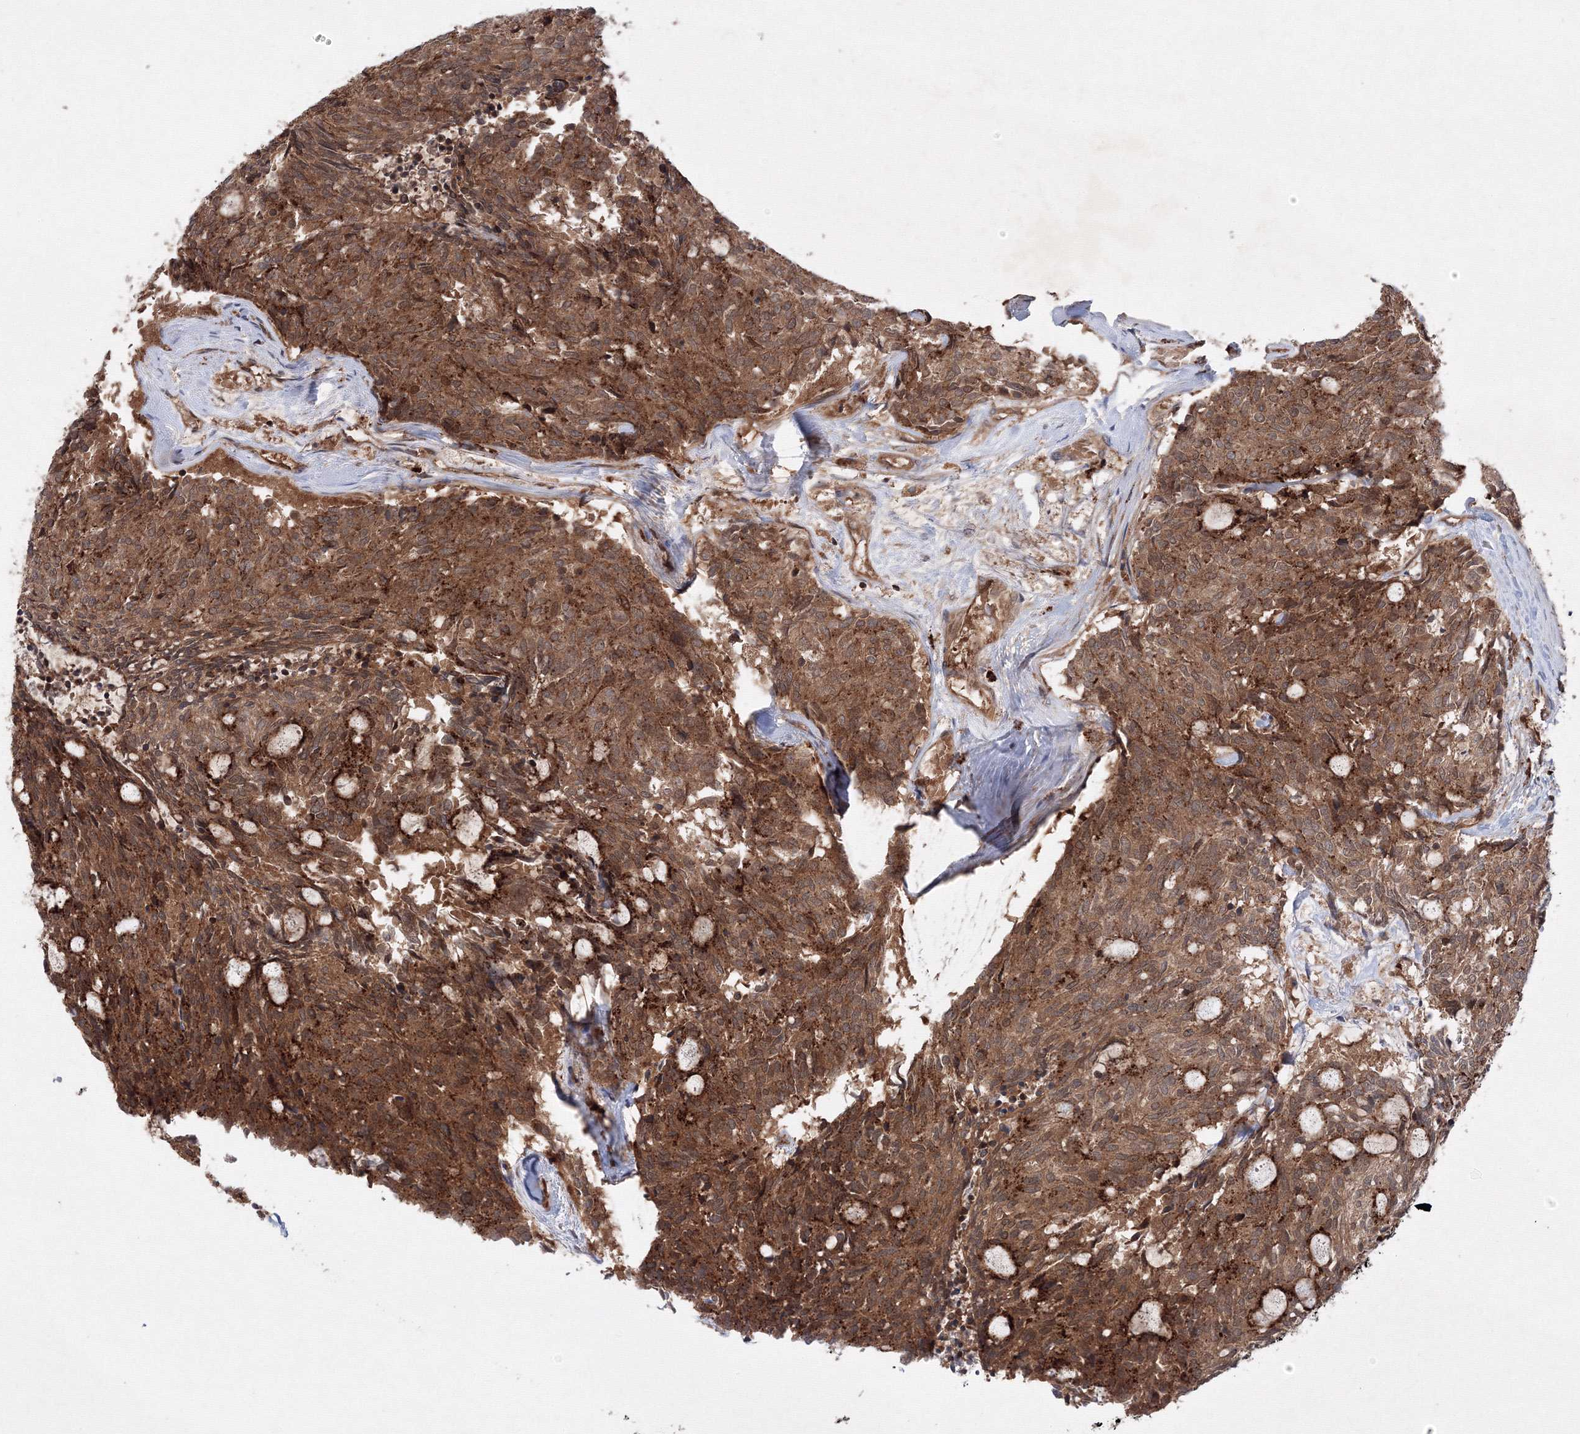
{"staining": {"intensity": "moderate", "quantity": ">75%", "location": "cytoplasmic/membranous"}, "tissue": "carcinoid", "cell_type": "Tumor cells", "image_type": "cancer", "snomed": [{"axis": "morphology", "description": "Carcinoid, malignant, NOS"}, {"axis": "topography", "description": "Pancreas"}], "caption": "Protein staining reveals moderate cytoplasmic/membranous expression in approximately >75% of tumor cells in malignant carcinoid.", "gene": "DCTD", "patient": {"sex": "female", "age": 54}}